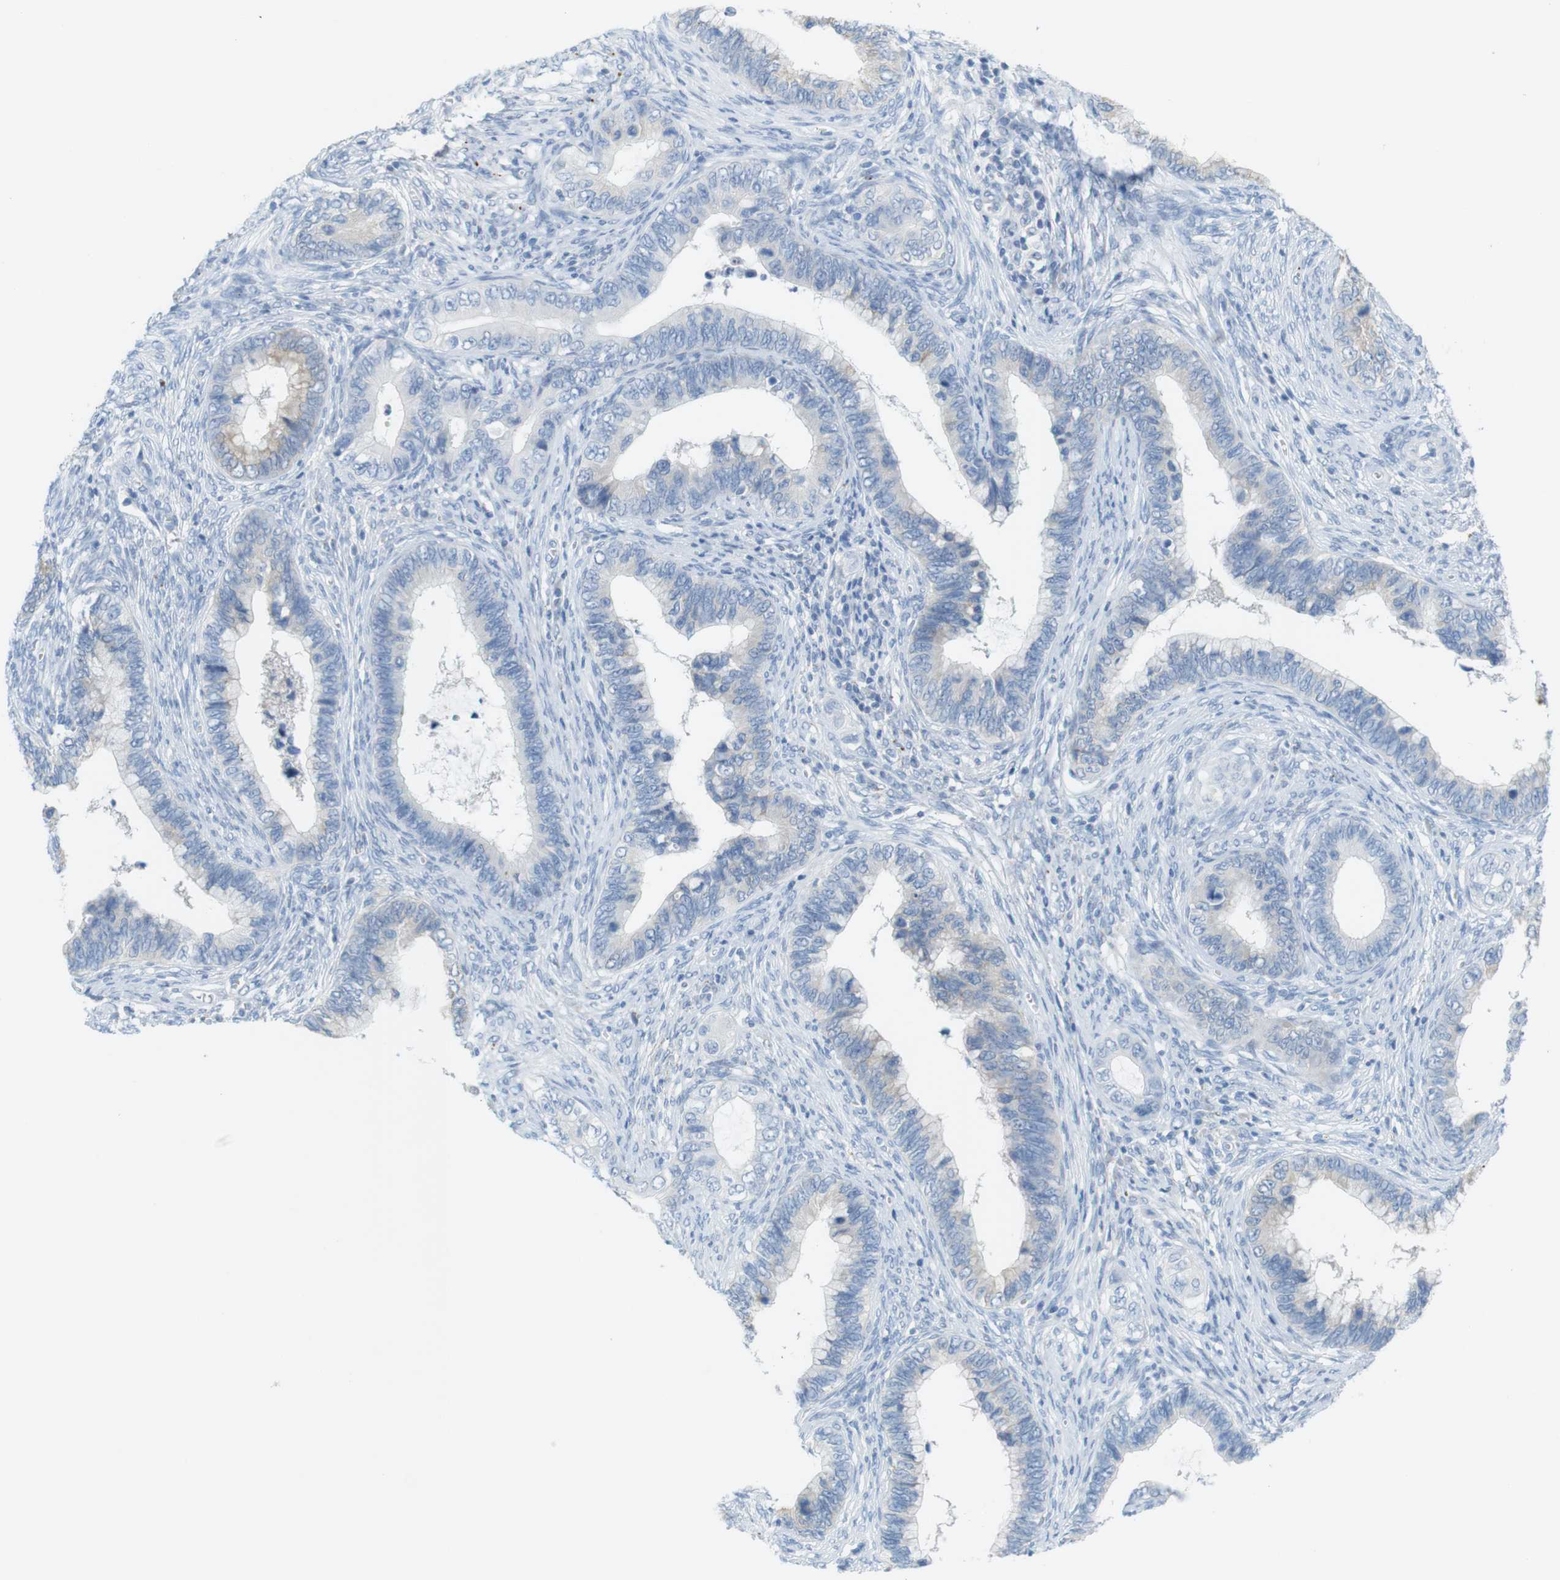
{"staining": {"intensity": "negative", "quantity": "none", "location": "none"}, "tissue": "cervical cancer", "cell_type": "Tumor cells", "image_type": "cancer", "snomed": [{"axis": "morphology", "description": "Adenocarcinoma, NOS"}, {"axis": "topography", "description": "Cervix"}], "caption": "The histopathology image displays no significant expression in tumor cells of cervical cancer (adenocarcinoma).", "gene": "YIPF1", "patient": {"sex": "female", "age": 44}}